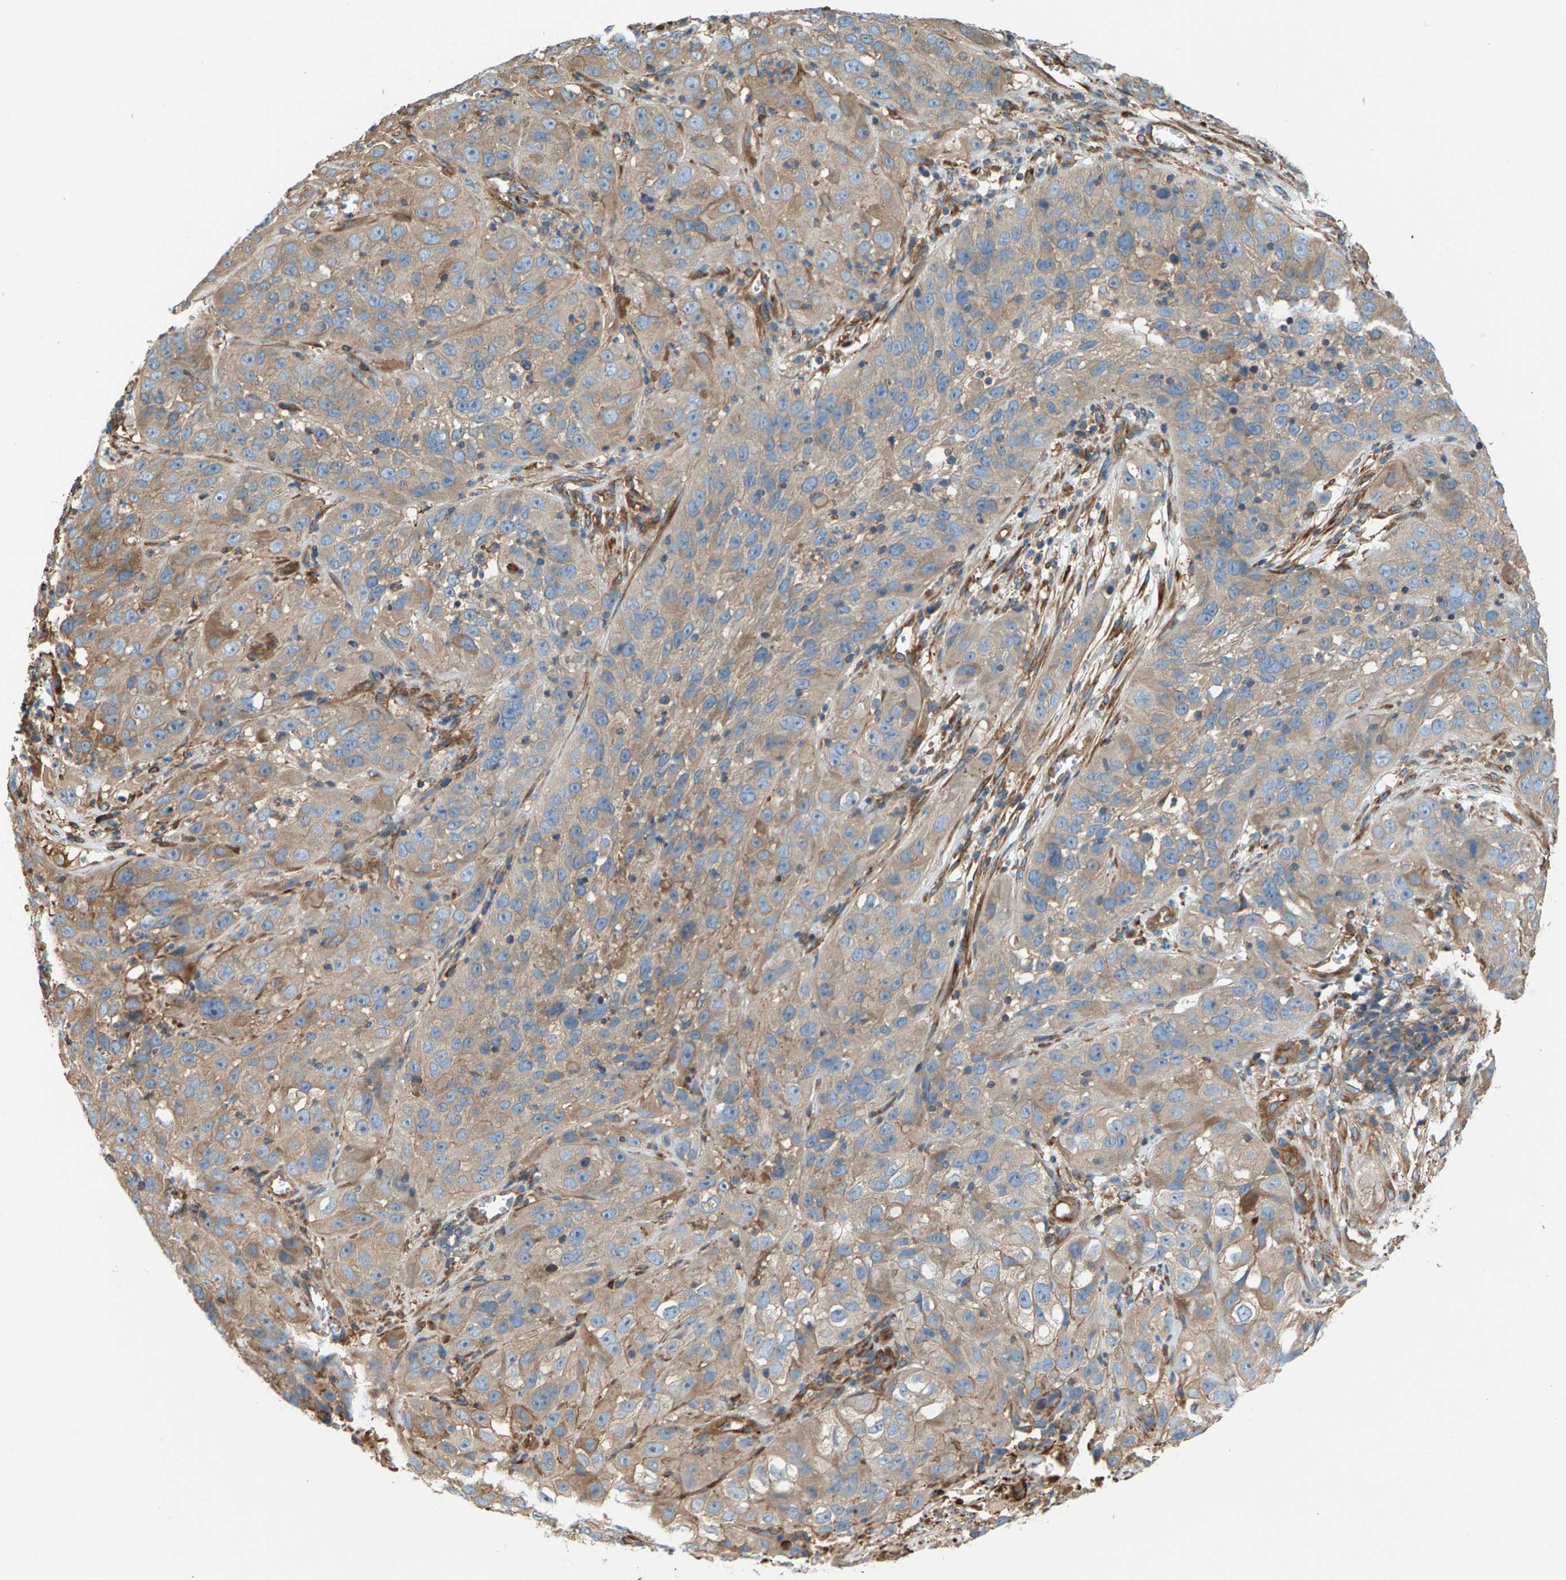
{"staining": {"intensity": "weak", "quantity": ">75%", "location": "cytoplasmic/membranous"}, "tissue": "cervical cancer", "cell_type": "Tumor cells", "image_type": "cancer", "snomed": [{"axis": "morphology", "description": "Squamous cell carcinoma, NOS"}, {"axis": "topography", "description": "Cervix"}], "caption": "Human cervical squamous cell carcinoma stained for a protein (brown) displays weak cytoplasmic/membranous positive staining in about >75% of tumor cells.", "gene": "PDCL", "patient": {"sex": "female", "age": 32}}